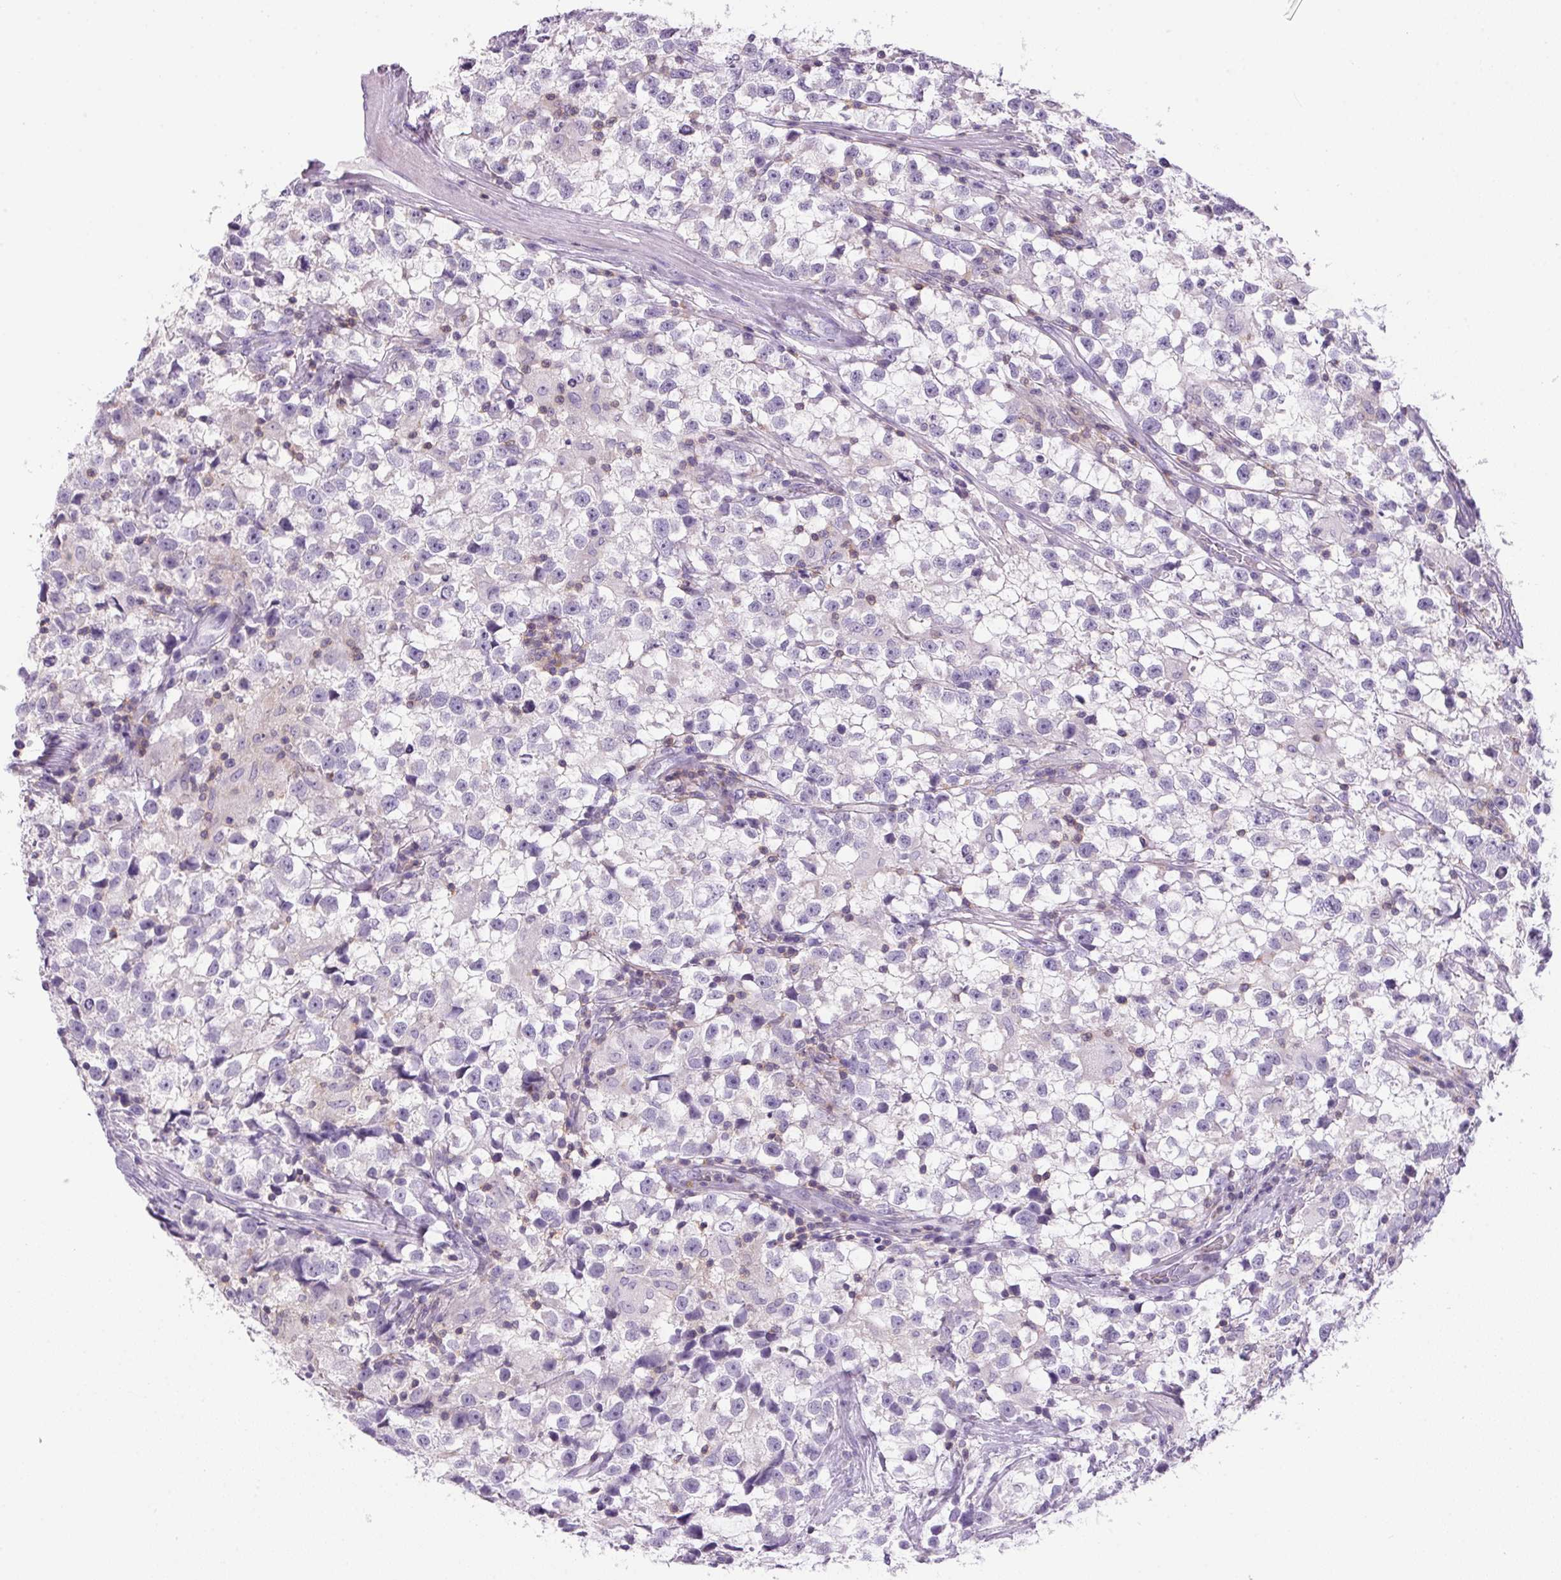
{"staining": {"intensity": "negative", "quantity": "none", "location": "none"}, "tissue": "testis cancer", "cell_type": "Tumor cells", "image_type": "cancer", "snomed": [{"axis": "morphology", "description": "Seminoma, NOS"}, {"axis": "topography", "description": "Testis"}], "caption": "Human testis cancer (seminoma) stained for a protein using IHC exhibits no expression in tumor cells.", "gene": "S100A2", "patient": {"sex": "male", "age": 31}}